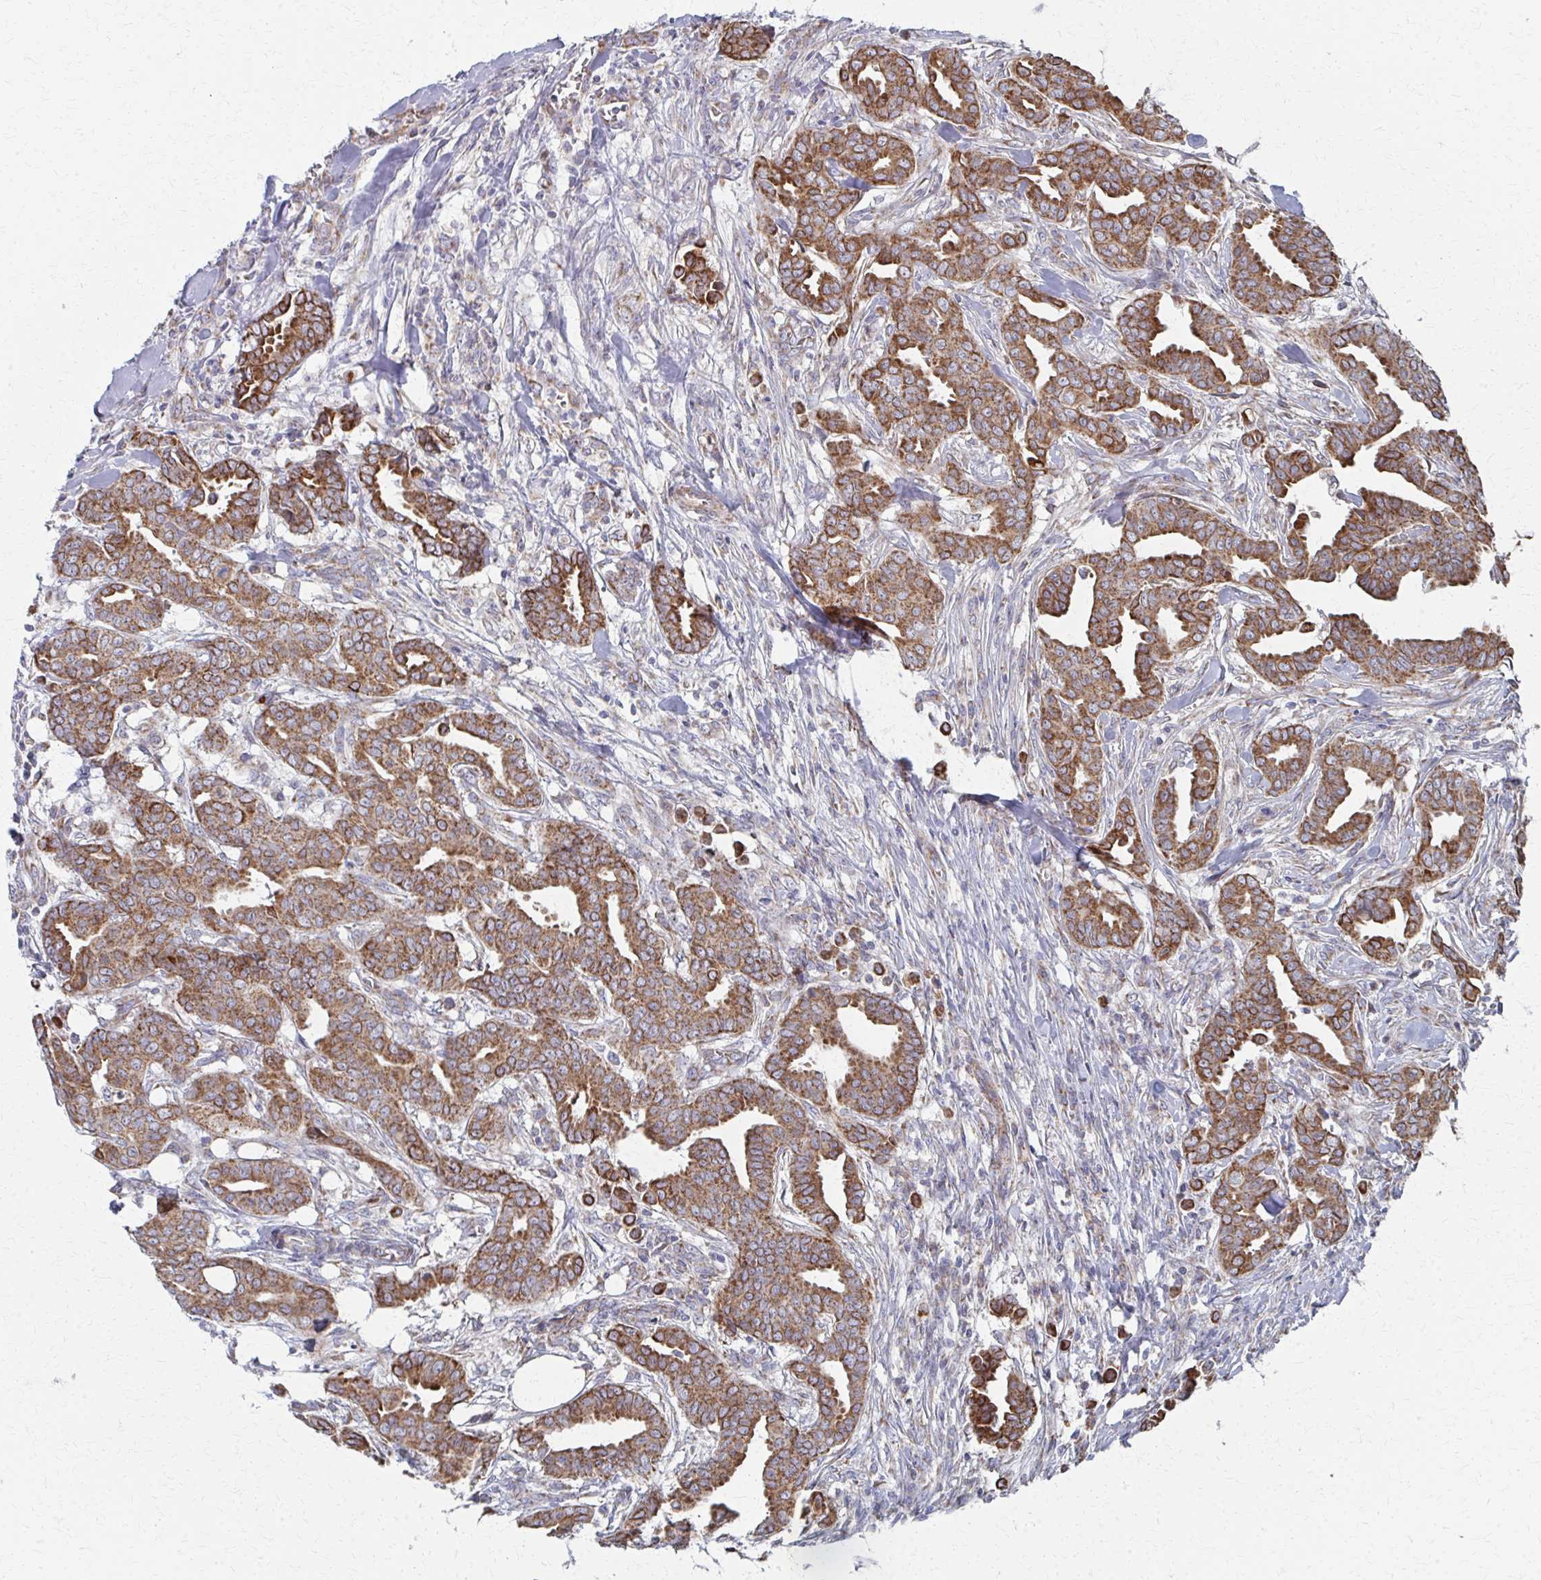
{"staining": {"intensity": "moderate", "quantity": ">75%", "location": "cytoplasmic/membranous"}, "tissue": "breast cancer", "cell_type": "Tumor cells", "image_type": "cancer", "snomed": [{"axis": "morphology", "description": "Duct carcinoma"}, {"axis": "topography", "description": "Breast"}], "caption": "Infiltrating ductal carcinoma (breast) was stained to show a protein in brown. There is medium levels of moderate cytoplasmic/membranous positivity in about >75% of tumor cells.", "gene": "FAHD1", "patient": {"sex": "female", "age": 45}}